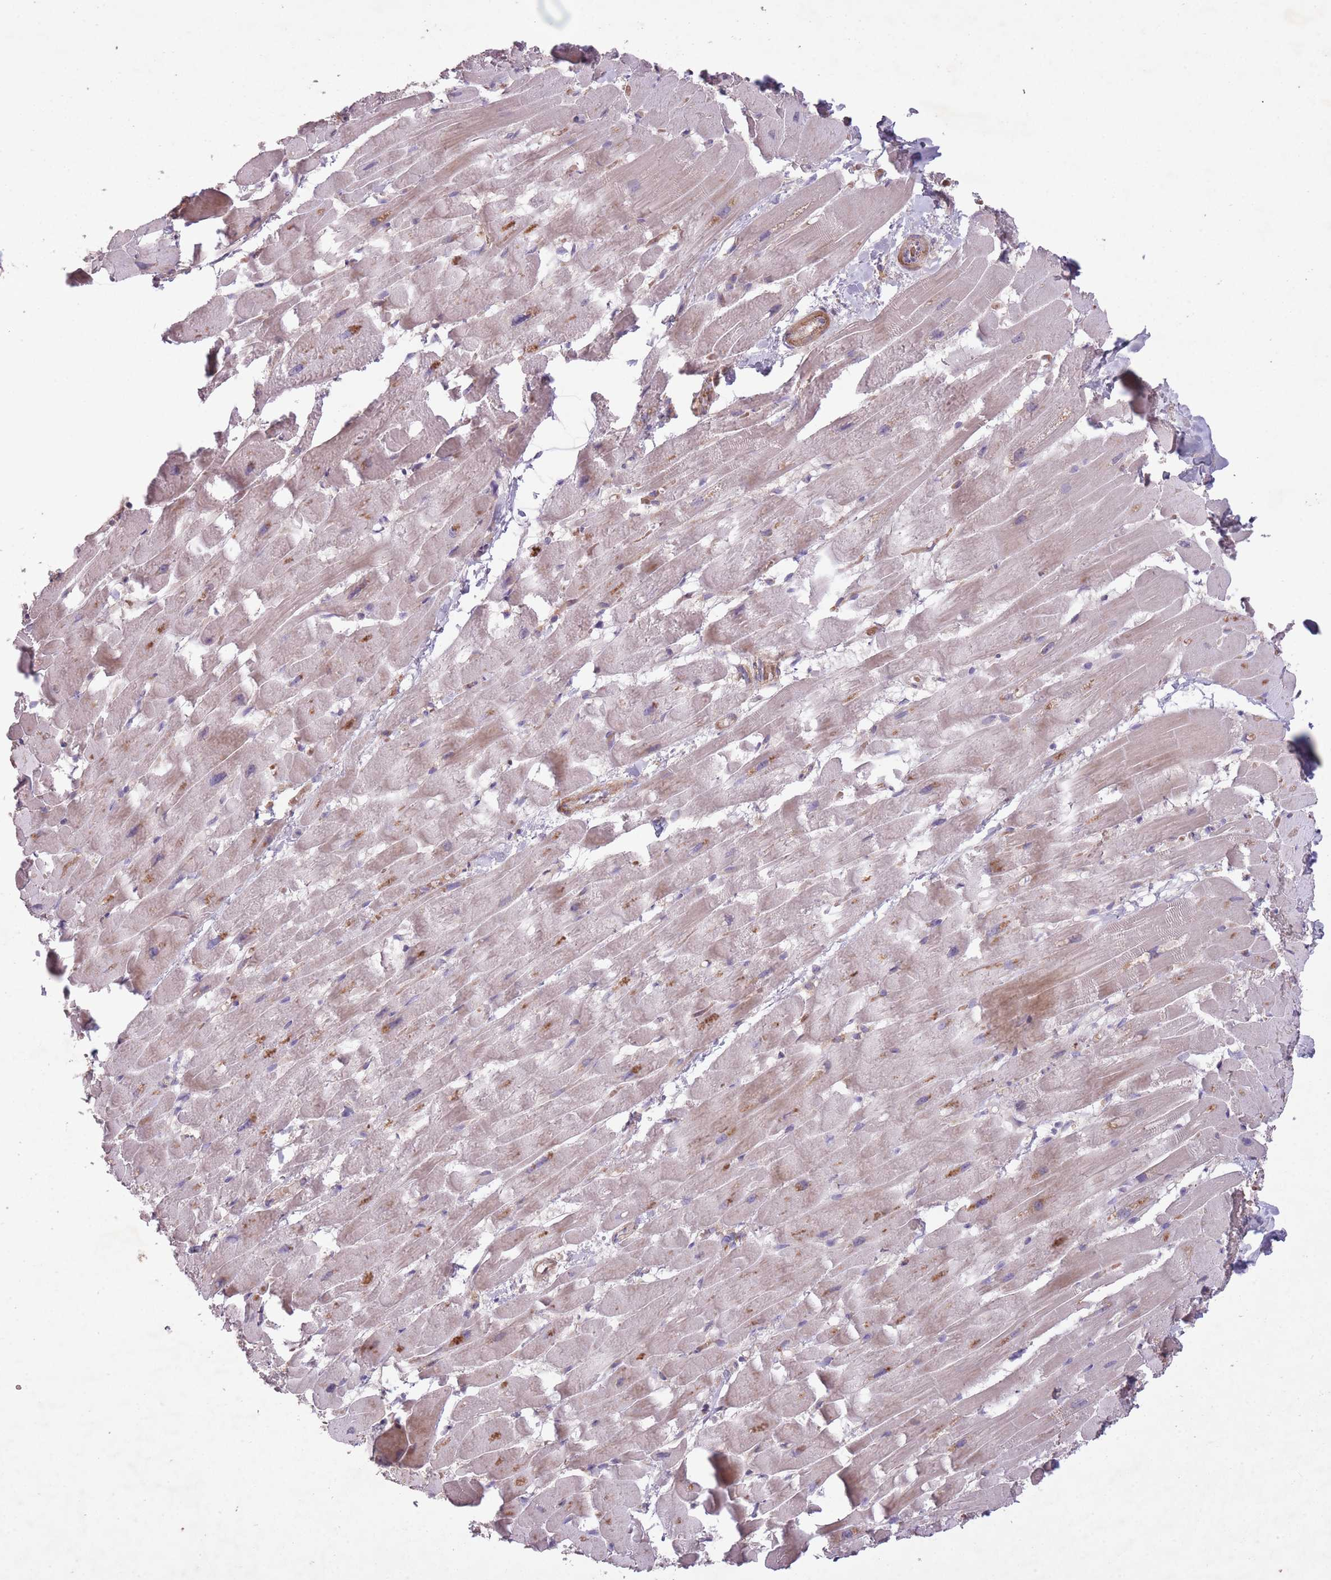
{"staining": {"intensity": "weak", "quantity": "<25%", "location": "cytoplasmic/membranous"}, "tissue": "heart muscle", "cell_type": "Cardiomyocytes", "image_type": "normal", "snomed": [{"axis": "morphology", "description": "Normal tissue, NOS"}, {"axis": "topography", "description": "Heart"}], "caption": "Immunohistochemistry image of normal heart muscle stained for a protein (brown), which reveals no staining in cardiomyocytes. The staining was performed using DAB (3,3'-diaminobenzidine) to visualize the protein expression in brown, while the nuclei were stained in blue with hematoxylin (Magnification: 20x).", "gene": "OR2V1", "patient": {"sex": "male", "age": 37}}